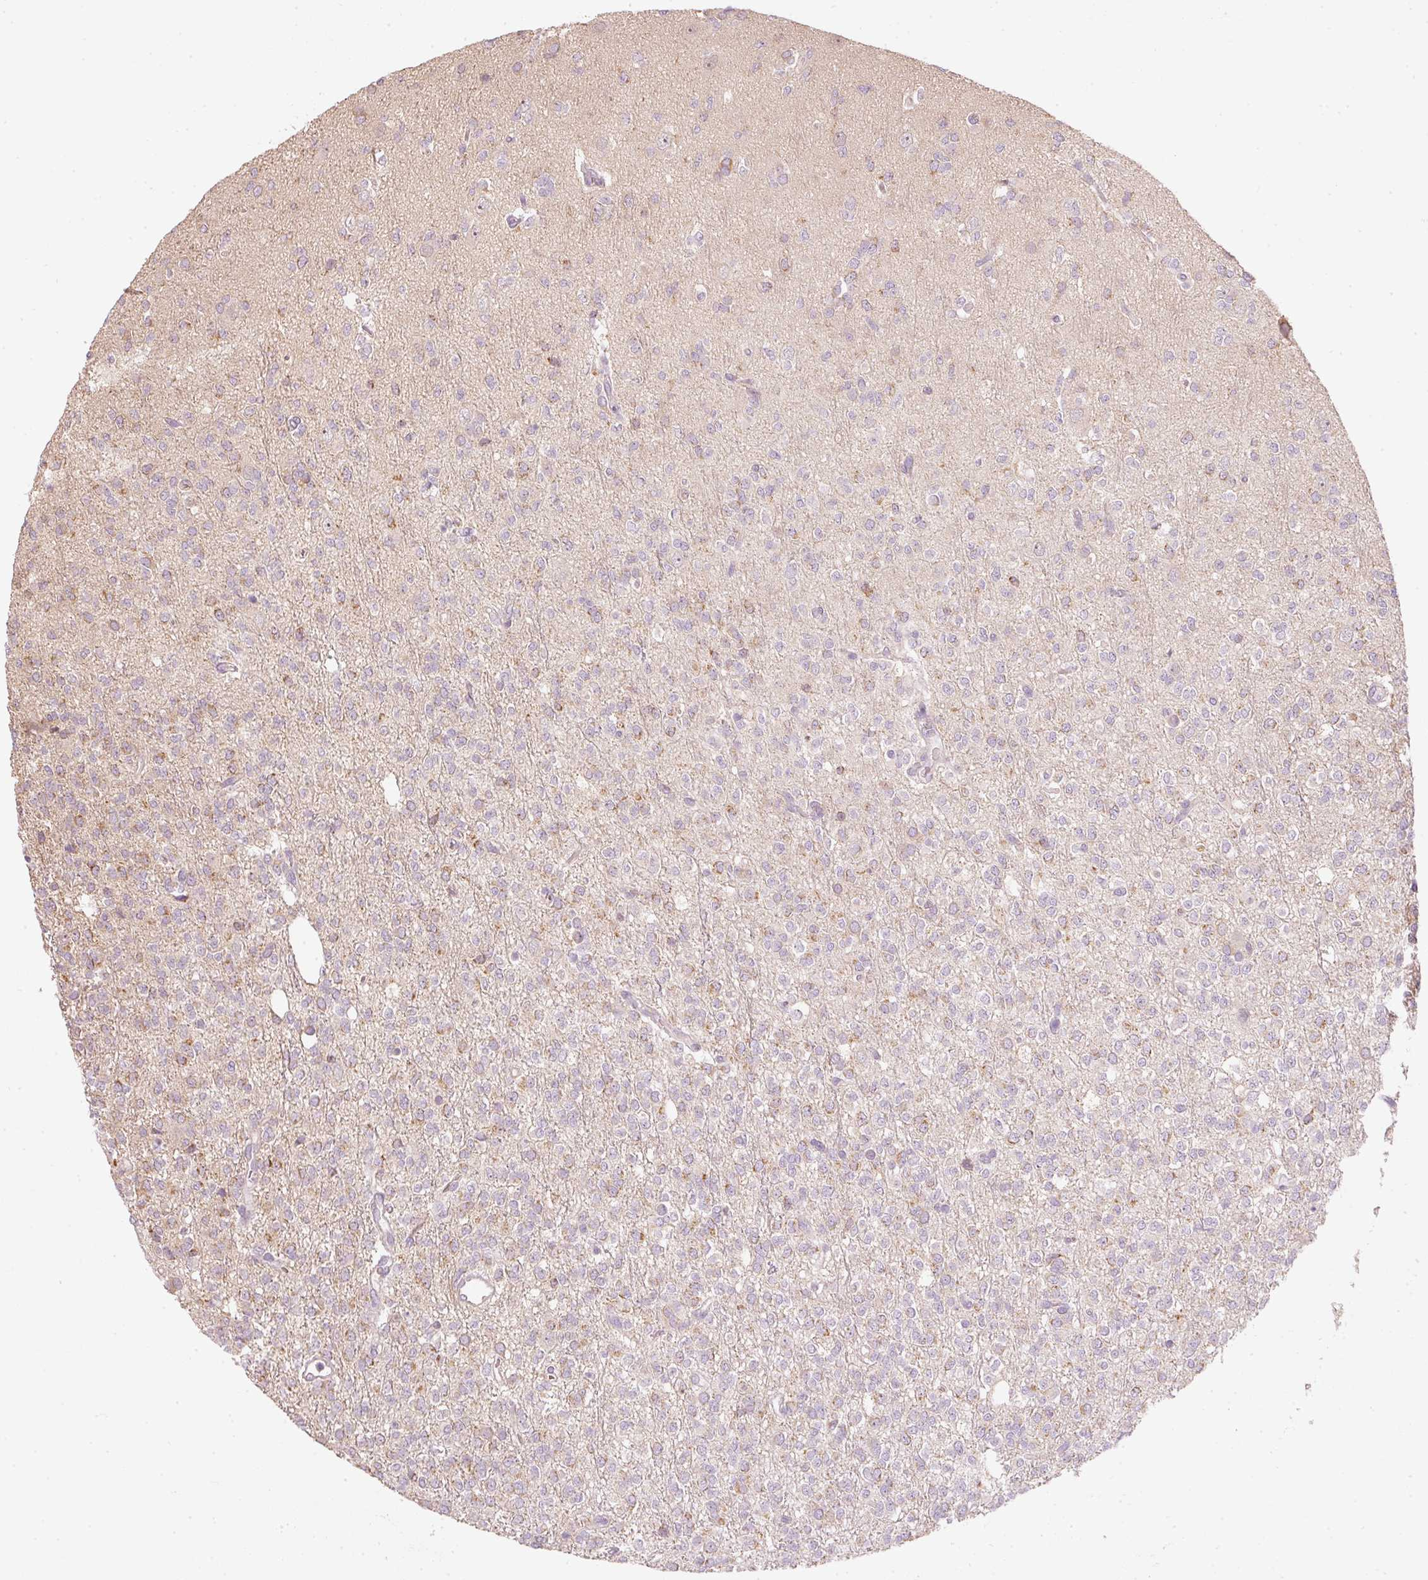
{"staining": {"intensity": "moderate", "quantity": "<25%", "location": "cytoplasmic/membranous"}, "tissue": "glioma", "cell_type": "Tumor cells", "image_type": "cancer", "snomed": [{"axis": "morphology", "description": "Glioma, malignant, Low grade"}, {"axis": "topography", "description": "Brain"}], "caption": "A histopathology image showing moderate cytoplasmic/membranous staining in about <25% of tumor cells in malignant glioma (low-grade), as visualized by brown immunohistochemical staining.", "gene": "MTHFD1L", "patient": {"sex": "female", "age": 33}}